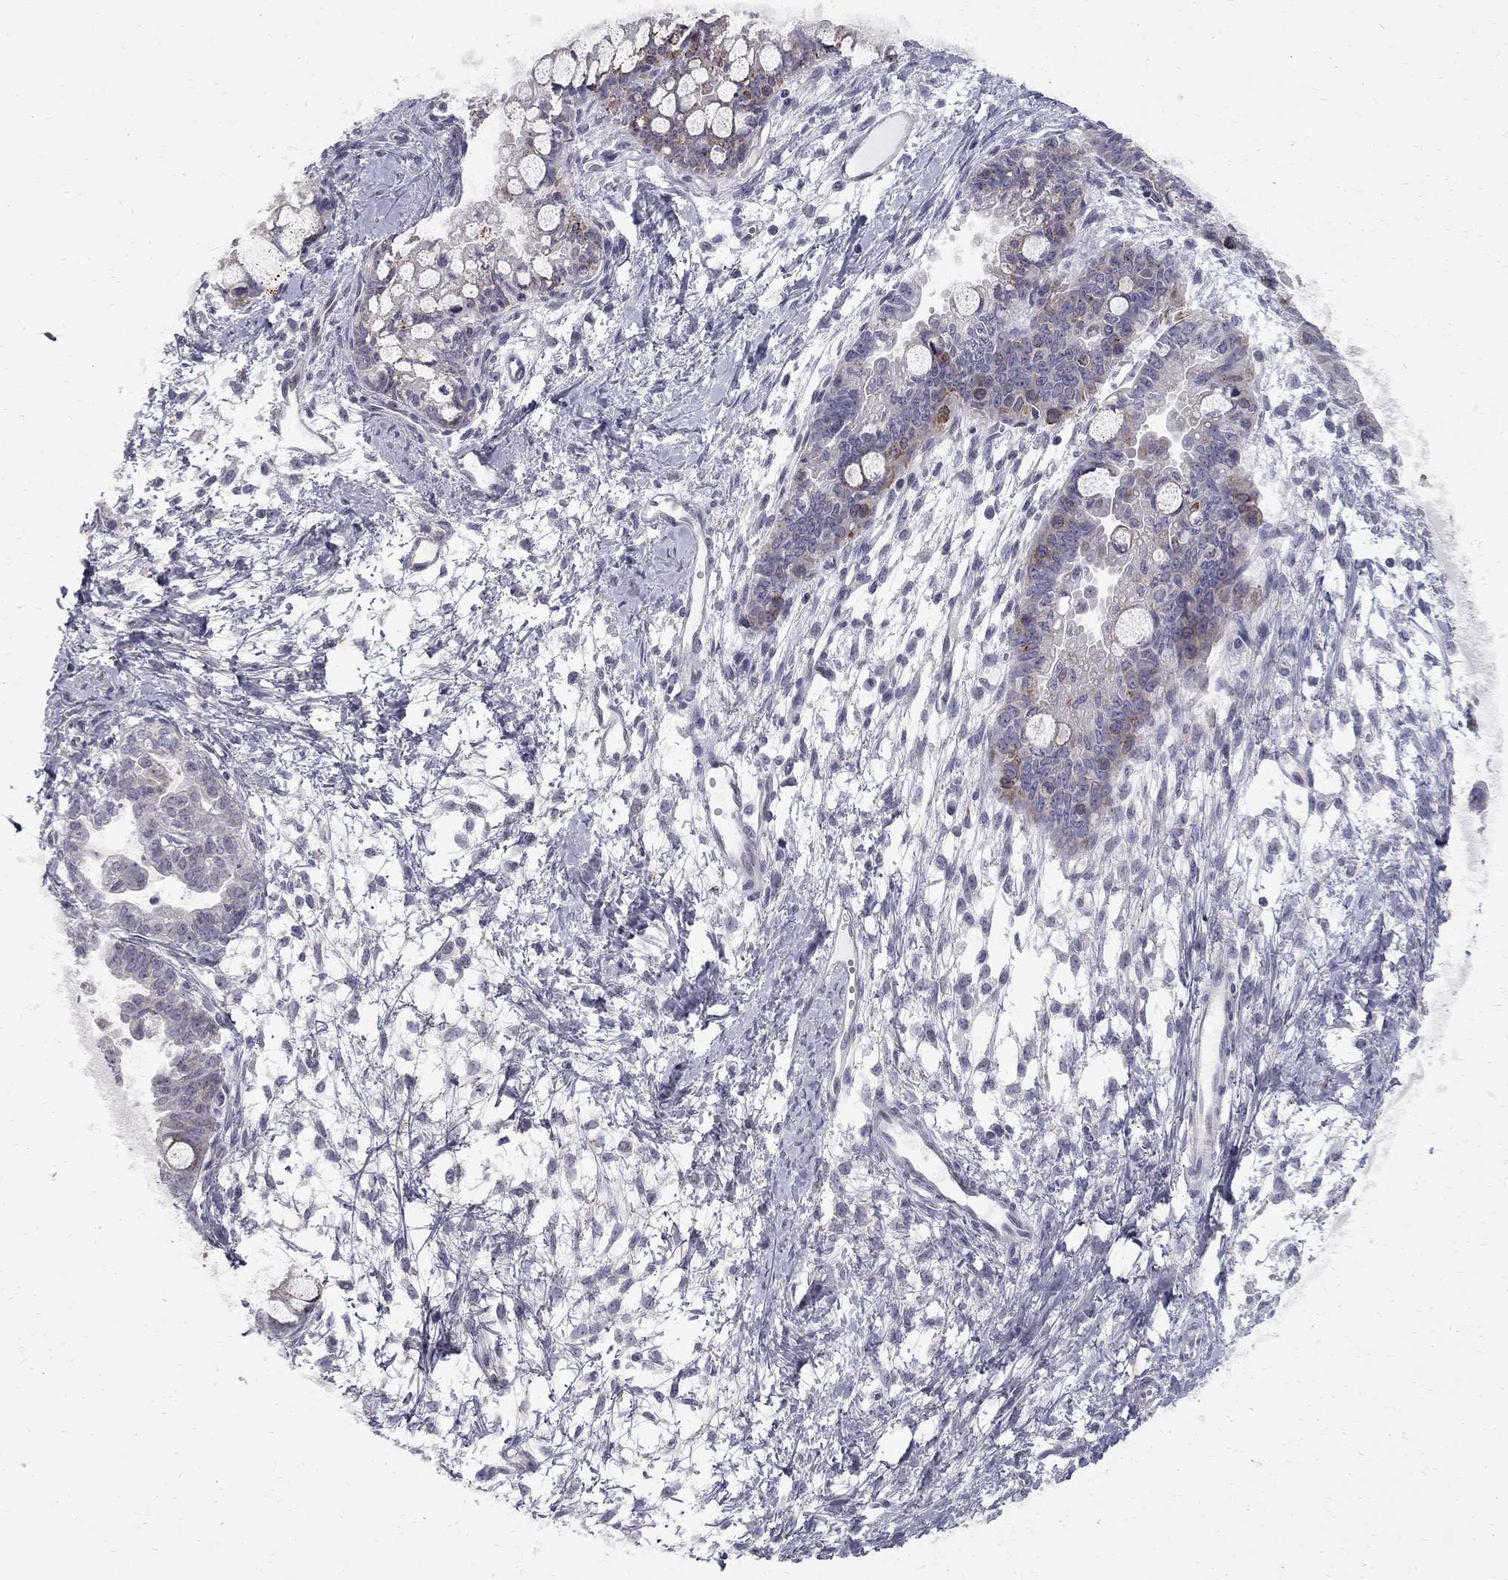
{"staining": {"intensity": "moderate", "quantity": "<25%", "location": "cytoplasmic/membranous"}, "tissue": "ovarian cancer", "cell_type": "Tumor cells", "image_type": "cancer", "snomed": [{"axis": "morphology", "description": "Cystadenocarcinoma, mucinous, NOS"}, {"axis": "topography", "description": "Ovary"}], "caption": "Mucinous cystadenocarcinoma (ovarian) stained for a protein (brown) exhibits moderate cytoplasmic/membranous positive positivity in about <25% of tumor cells.", "gene": "CLIC6", "patient": {"sex": "female", "age": 63}}